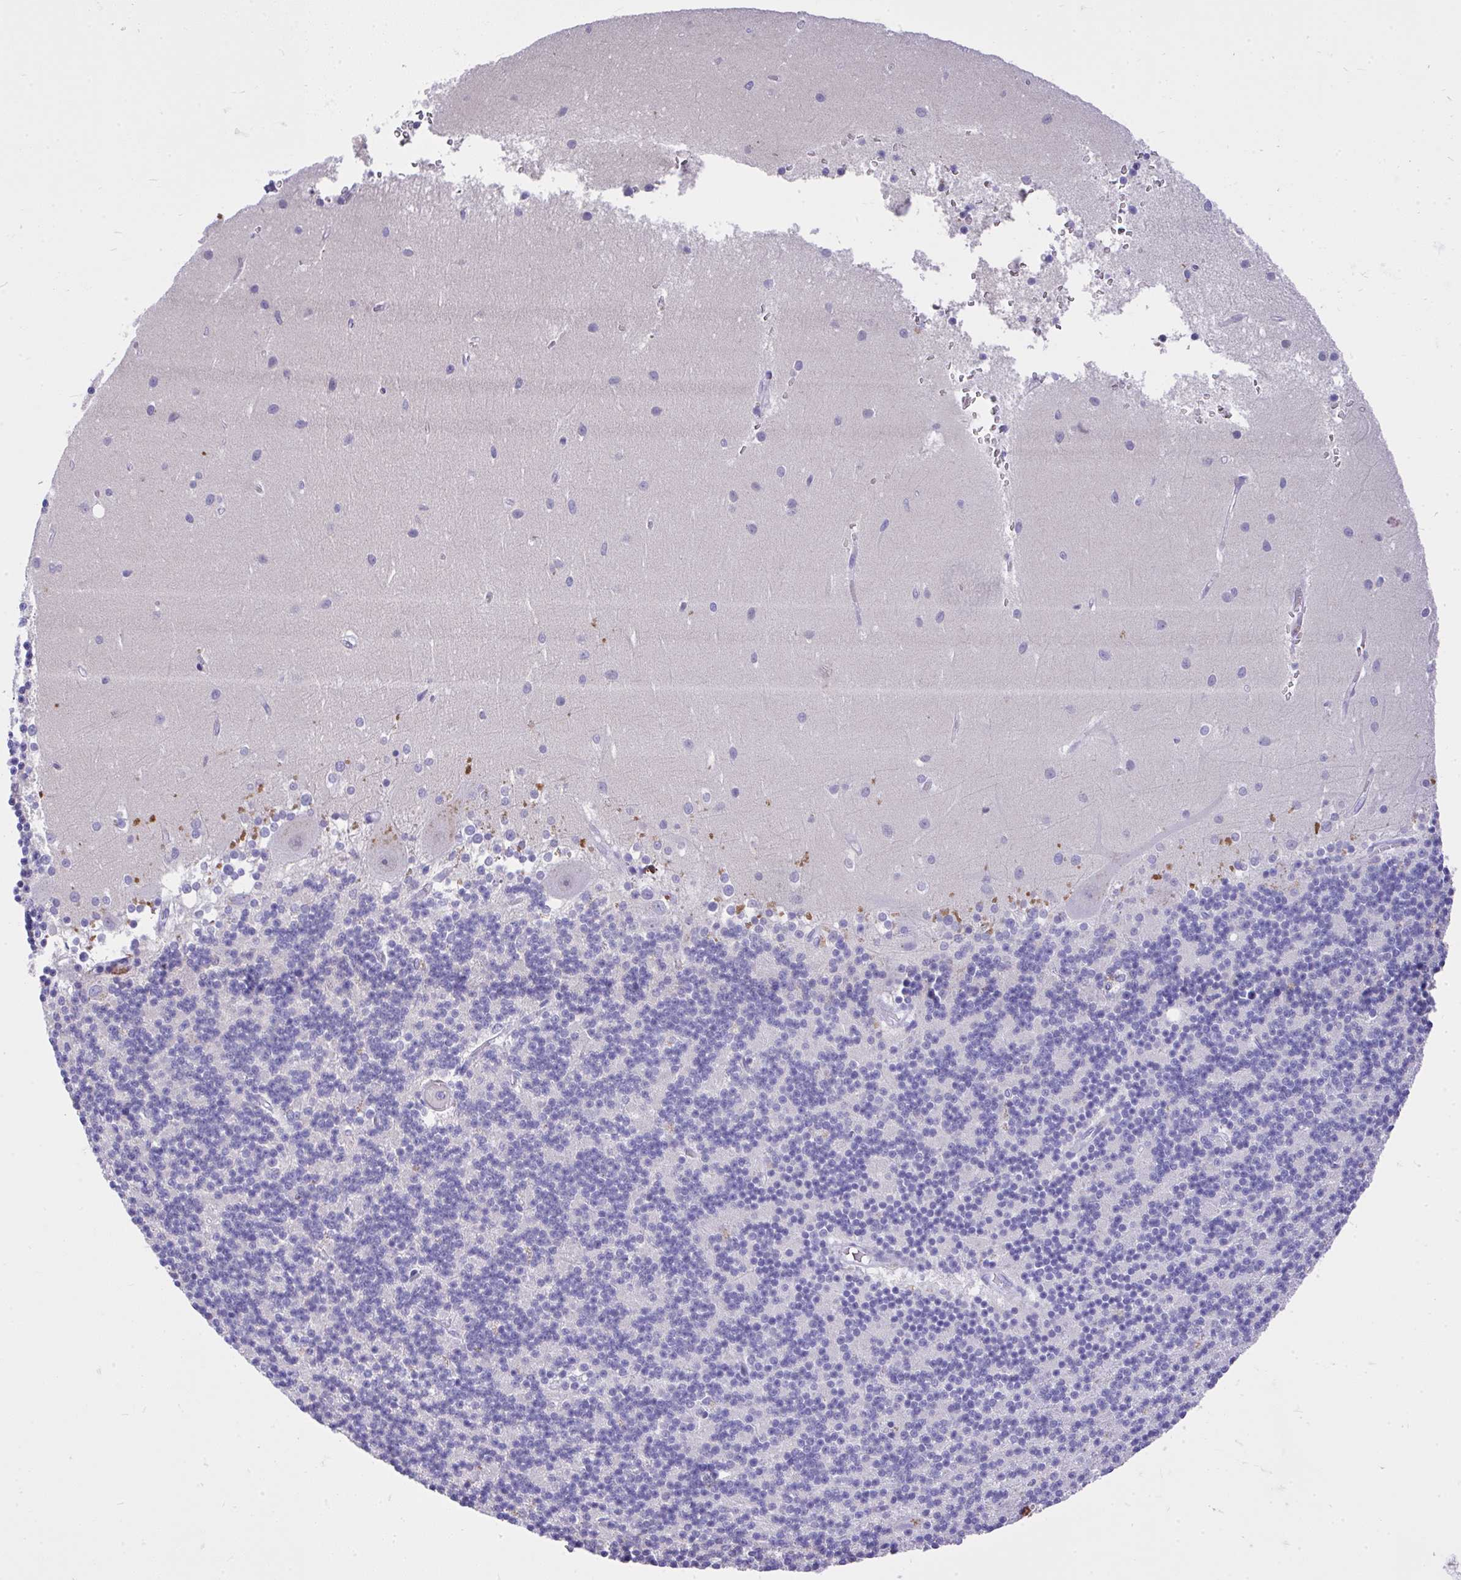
{"staining": {"intensity": "negative", "quantity": "none", "location": "none"}, "tissue": "cerebellum", "cell_type": "Cells in granular layer", "image_type": "normal", "snomed": [{"axis": "morphology", "description": "Normal tissue, NOS"}, {"axis": "topography", "description": "Cerebellum"}], "caption": "Cerebellum was stained to show a protein in brown. There is no significant positivity in cells in granular layer. (Immunohistochemistry (ihc), brightfield microscopy, high magnification).", "gene": "MS4A12", "patient": {"sex": "male", "age": 54}}